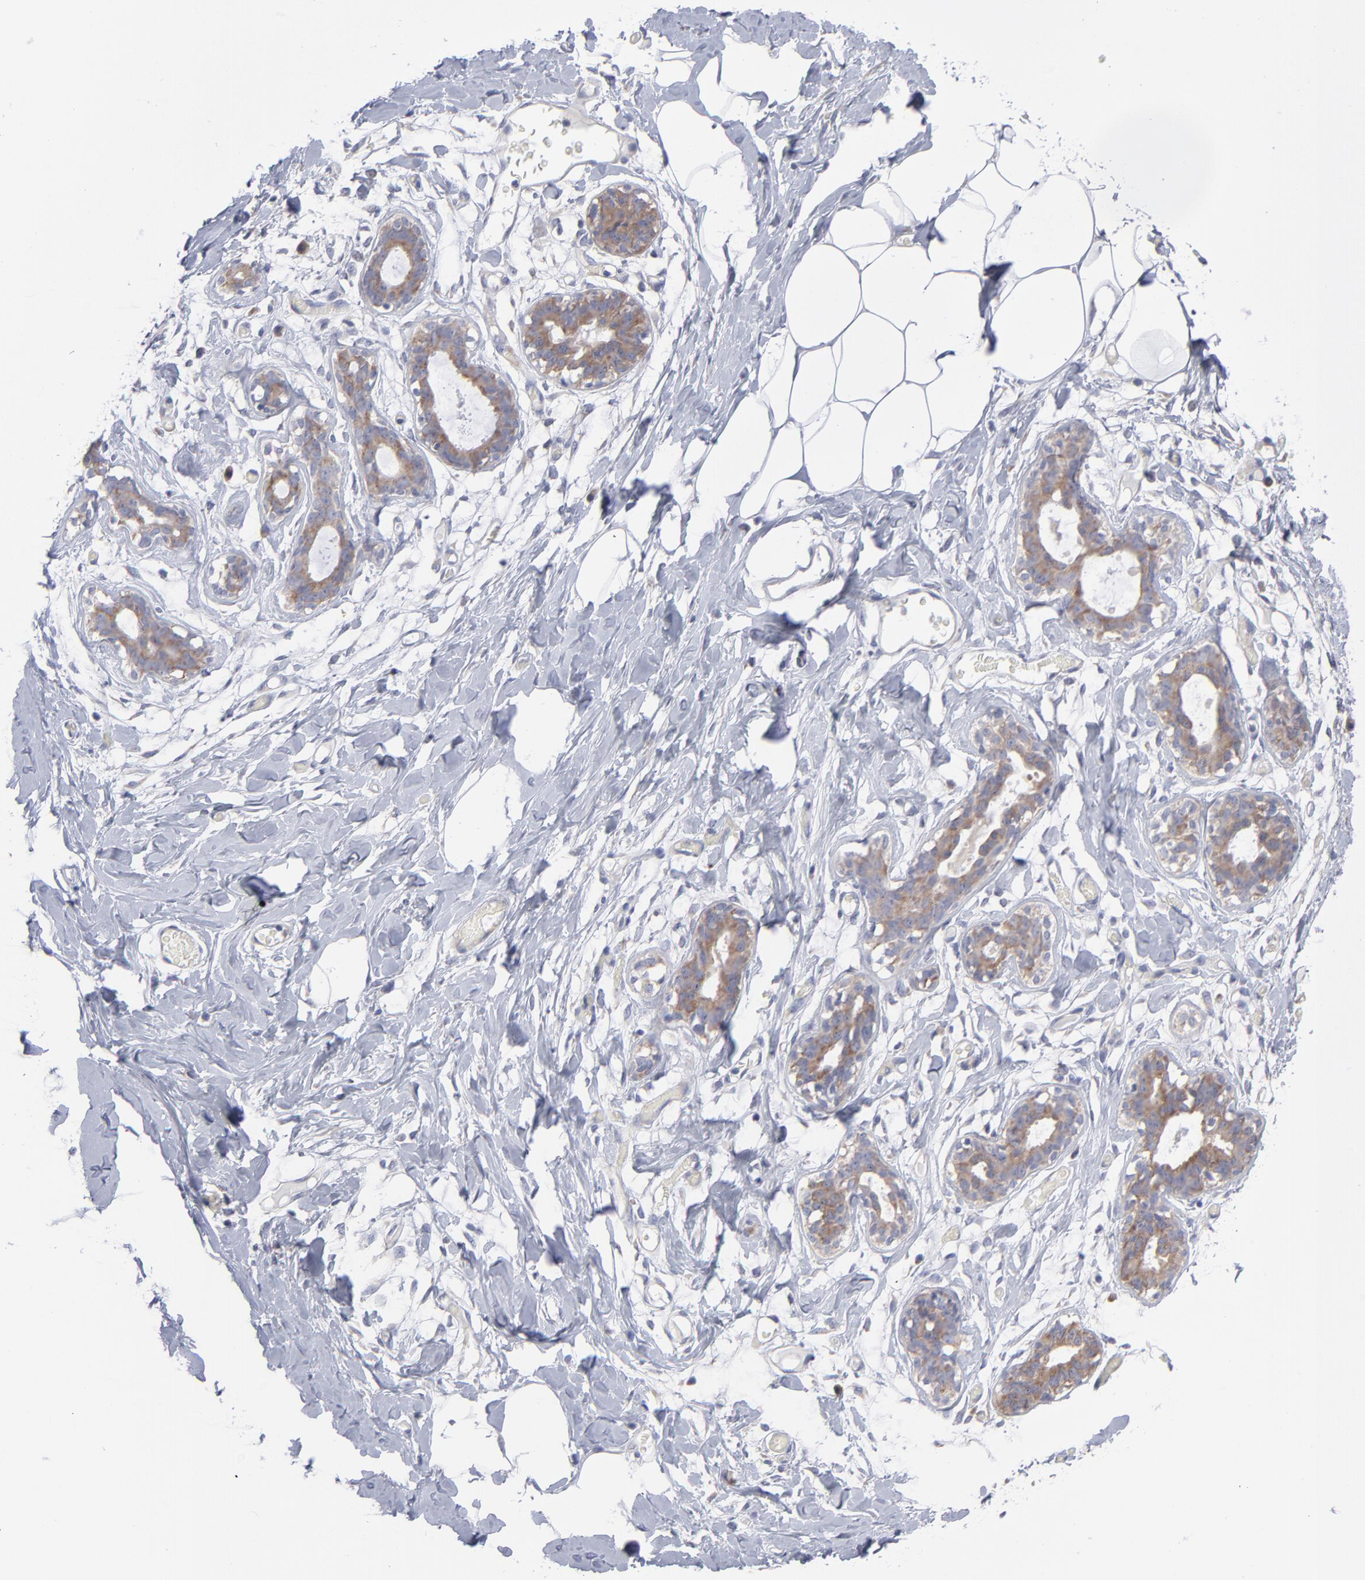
{"staining": {"intensity": "negative", "quantity": "none", "location": "none"}, "tissue": "breast", "cell_type": "Adipocytes", "image_type": "normal", "snomed": [{"axis": "morphology", "description": "Normal tissue, NOS"}, {"axis": "topography", "description": "Breast"}, {"axis": "topography", "description": "Adipose tissue"}], "caption": "Protein analysis of benign breast shows no significant staining in adipocytes.", "gene": "RPS24", "patient": {"sex": "female", "age": 25}}